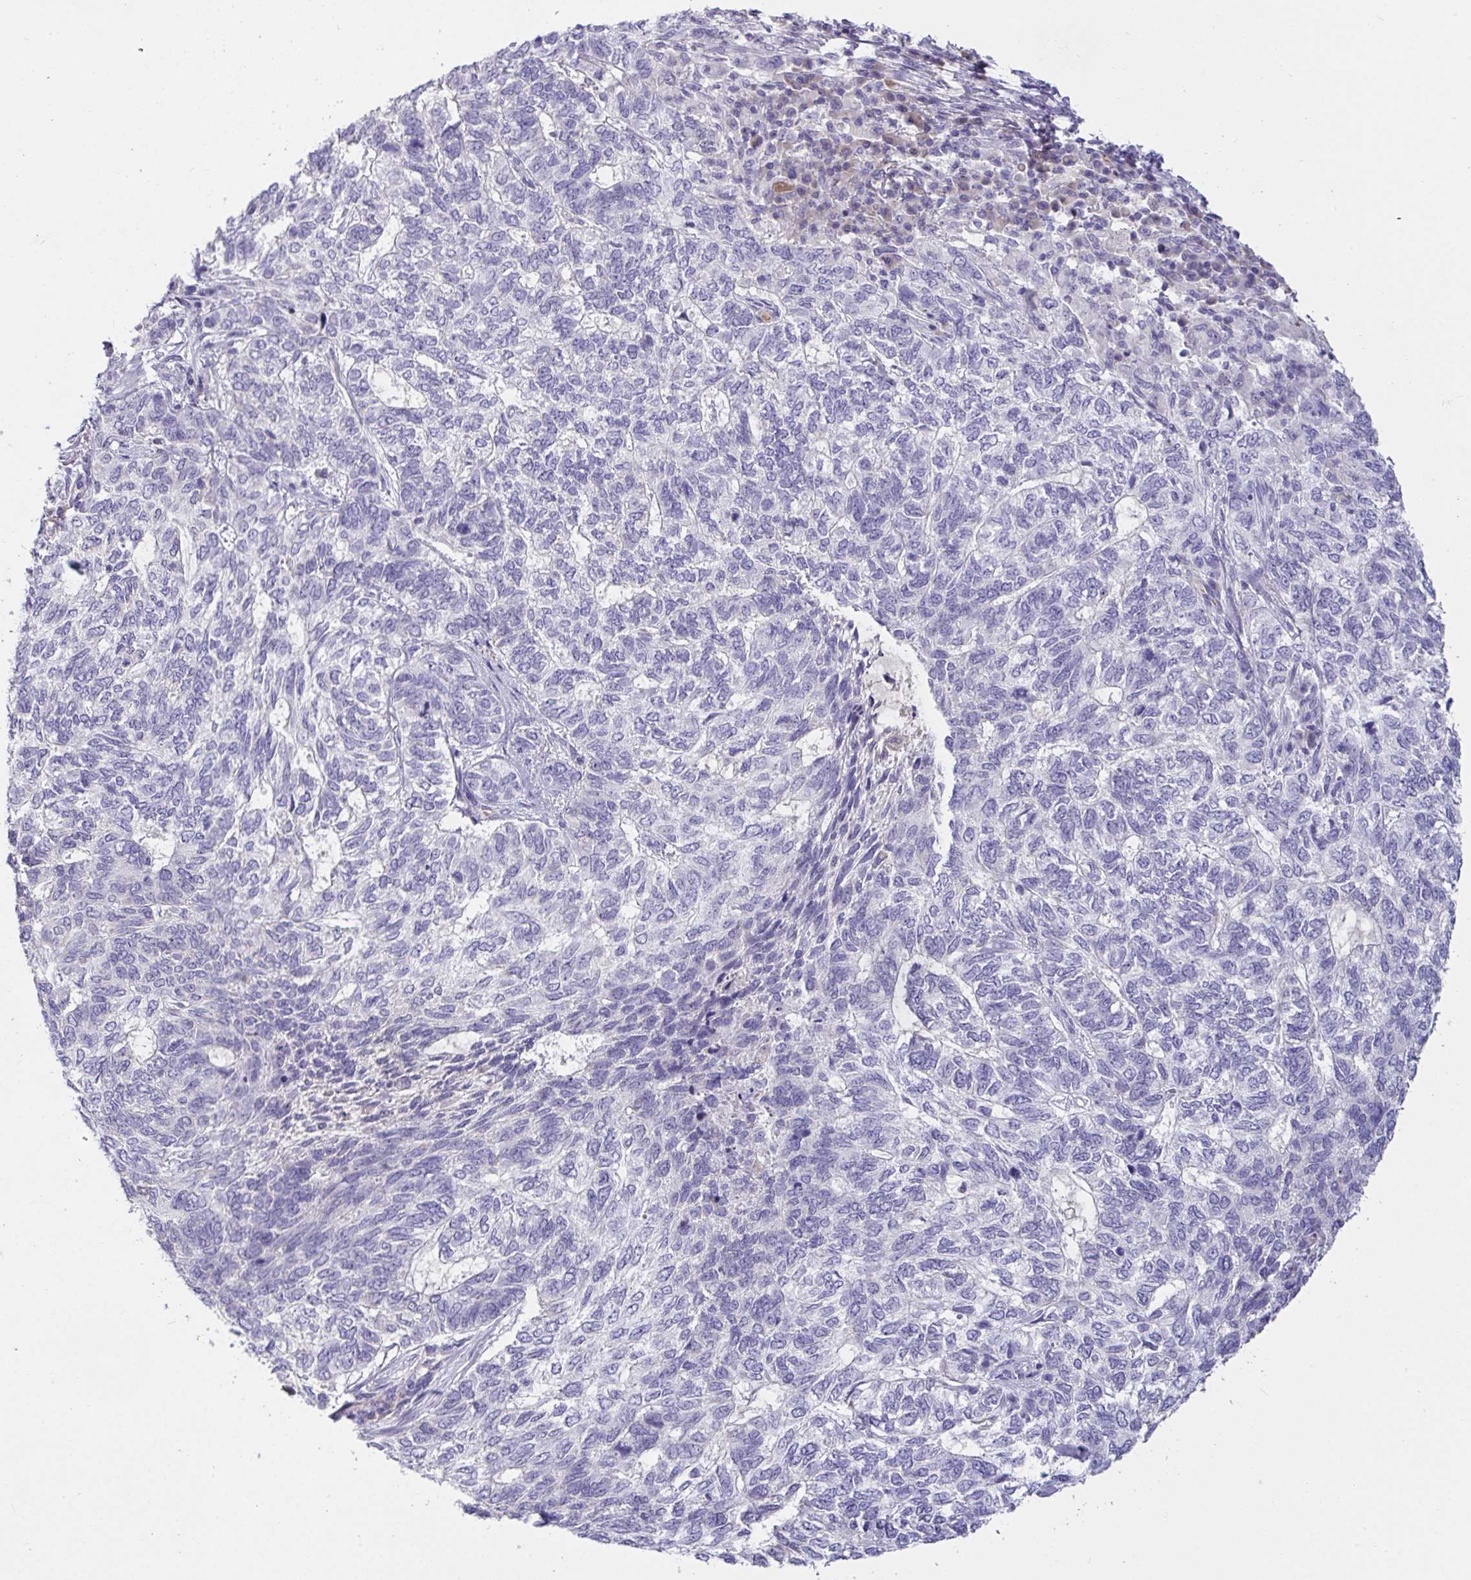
{"staining": {"intensity": "negative", "quantity": "none", "location": "none"}, "tissue": "skin cancer", "cell_type": "Tumor cells", "image_type": "cancer", "snomed": [{"axis": "morphology", "description": "Basal cell carcinoma"}, {"axis": "topography", "description": "Skin"}], "caption": "Immunohistochemical staining of human skin cancer reveals no significant staining in tumor cells.", "gene": "MYC", "patient": {"sex": "female", "age": 65}}